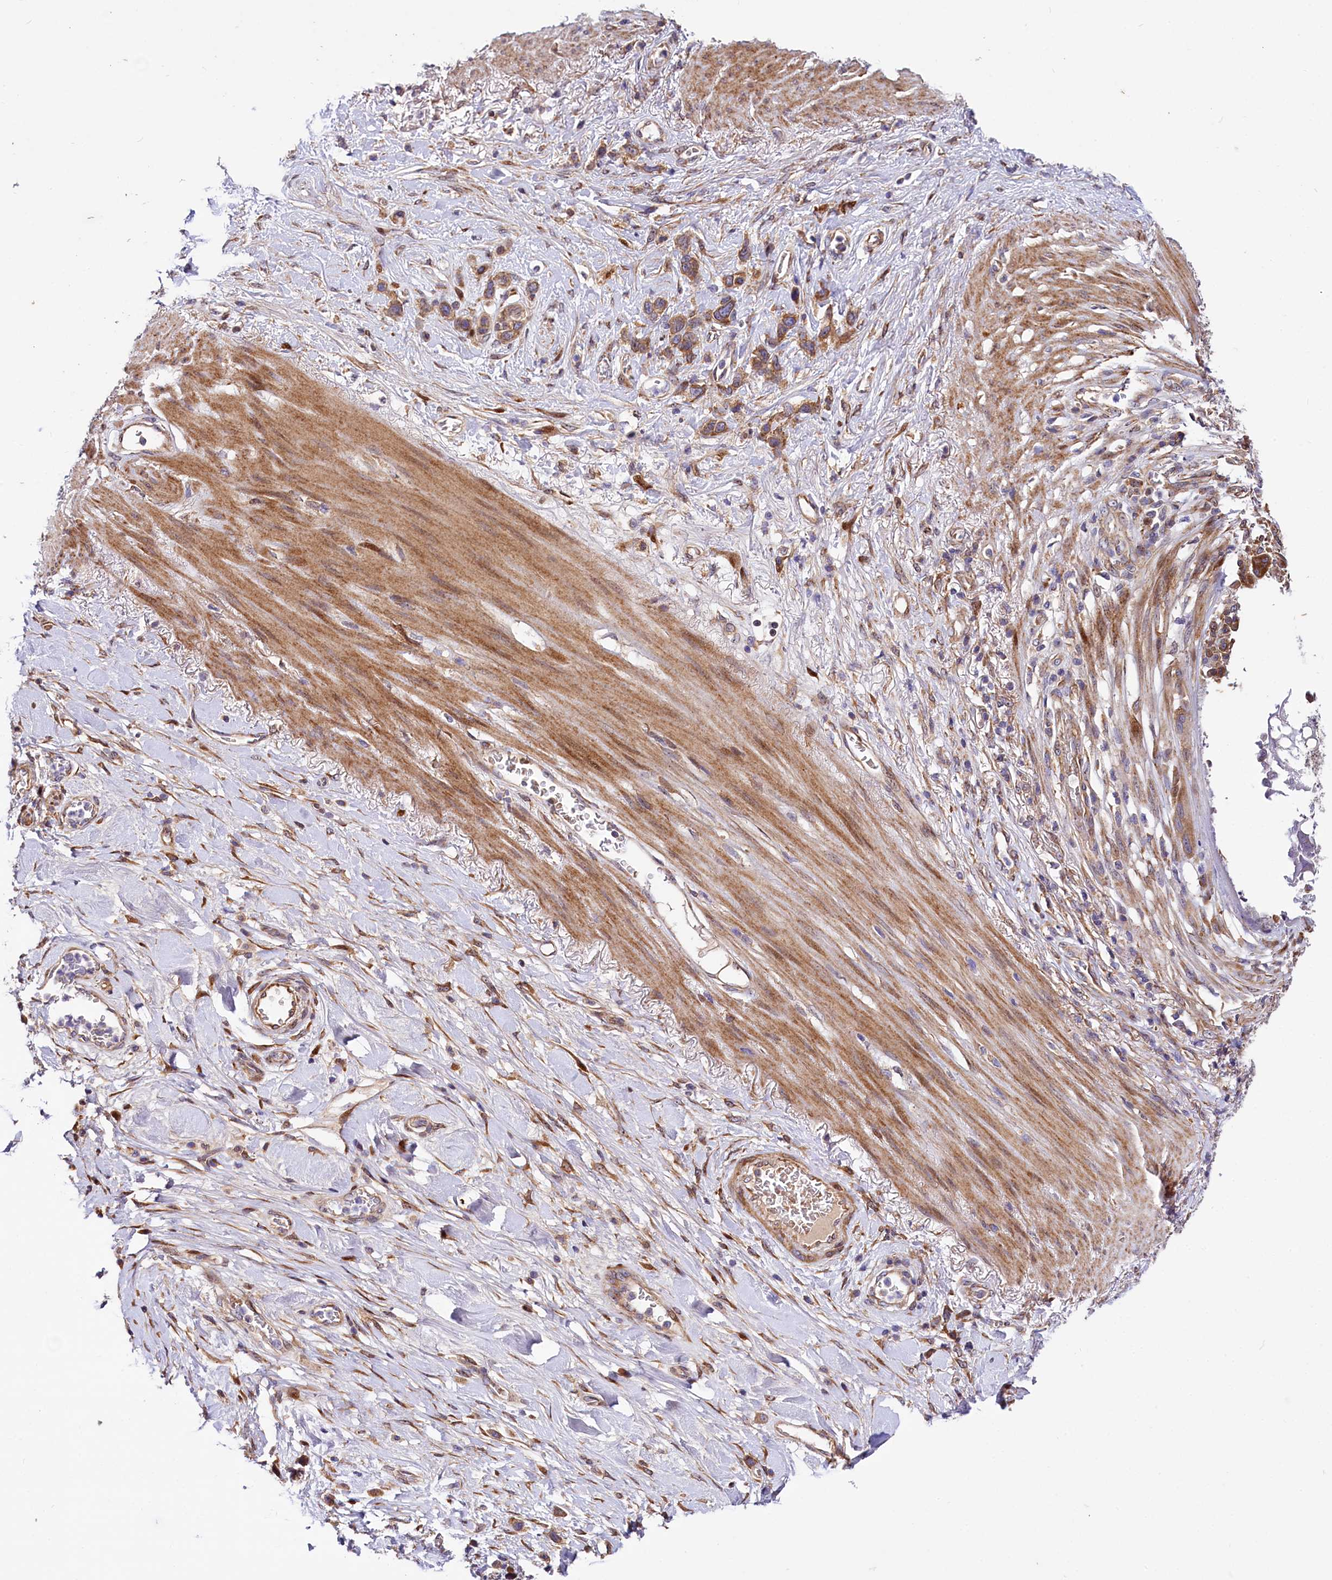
{"staining": {"intensity": "moderate", "quantity": "25%-75%", "location": "cytoplasmic/membranous"}, "tissue": "stomach cancer", "cell_type": "Tumor cells", "image_type": "cancer", "snomed": [{"axis": "morphology", "description": "Adenocarcinoma, NOS"}, {"axis": "morphology", "description": "Adenocarcinoma, High grade"}, {"axis": "topography", "description": "Stomach, upper"}, {"axis": "topography", "description": "Stomach, lower"}], "caption": "Immunohistochemical staining of stomach adenocarcinoma (high-grade) exhibits moderate cytoplasmic/membranous protein staining in about 25%-75% of tumor cells.", "gene": "PDZRN3", "patient": {"sex": "female", "age": 65}}